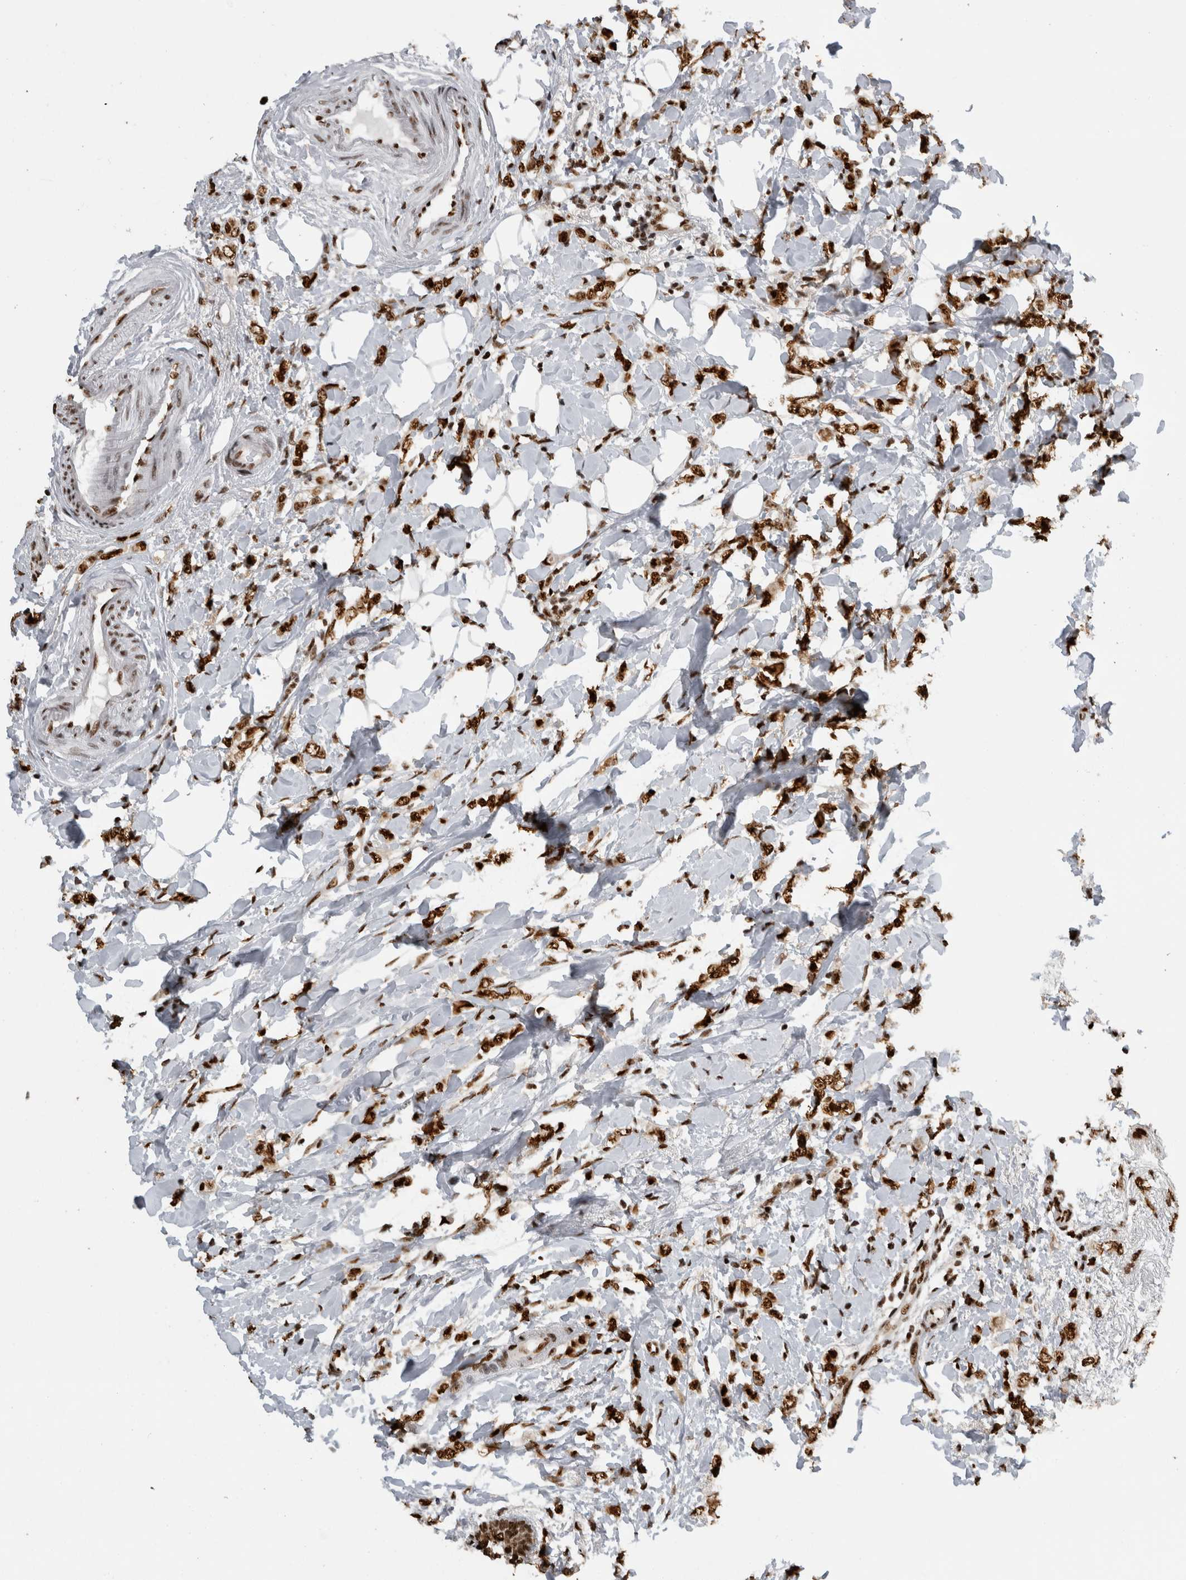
{"staining": {"intensity": "strong", "quantity": ">75%", "location": "nuclear"}, "tissue": "breast cancer", "cell_type": "Tumor cells", "image_type": "cancer", "snomed": [{"axis": "morphology", "description": "Normal tissue, NOS"}, {"axis": "morphology", "description": "Lobular carcinoma"}, {"axis": "topography", "description": "Breast"}], "caption": "Approximately >75% of tumor cells in human lobular carcinoma (breast) demonstrate strong nuclear protein expression as visualized by brown immunohistochemical staining.", "gene": "ZSCAN2", "patient": {"sex": "female", "age": 47}}